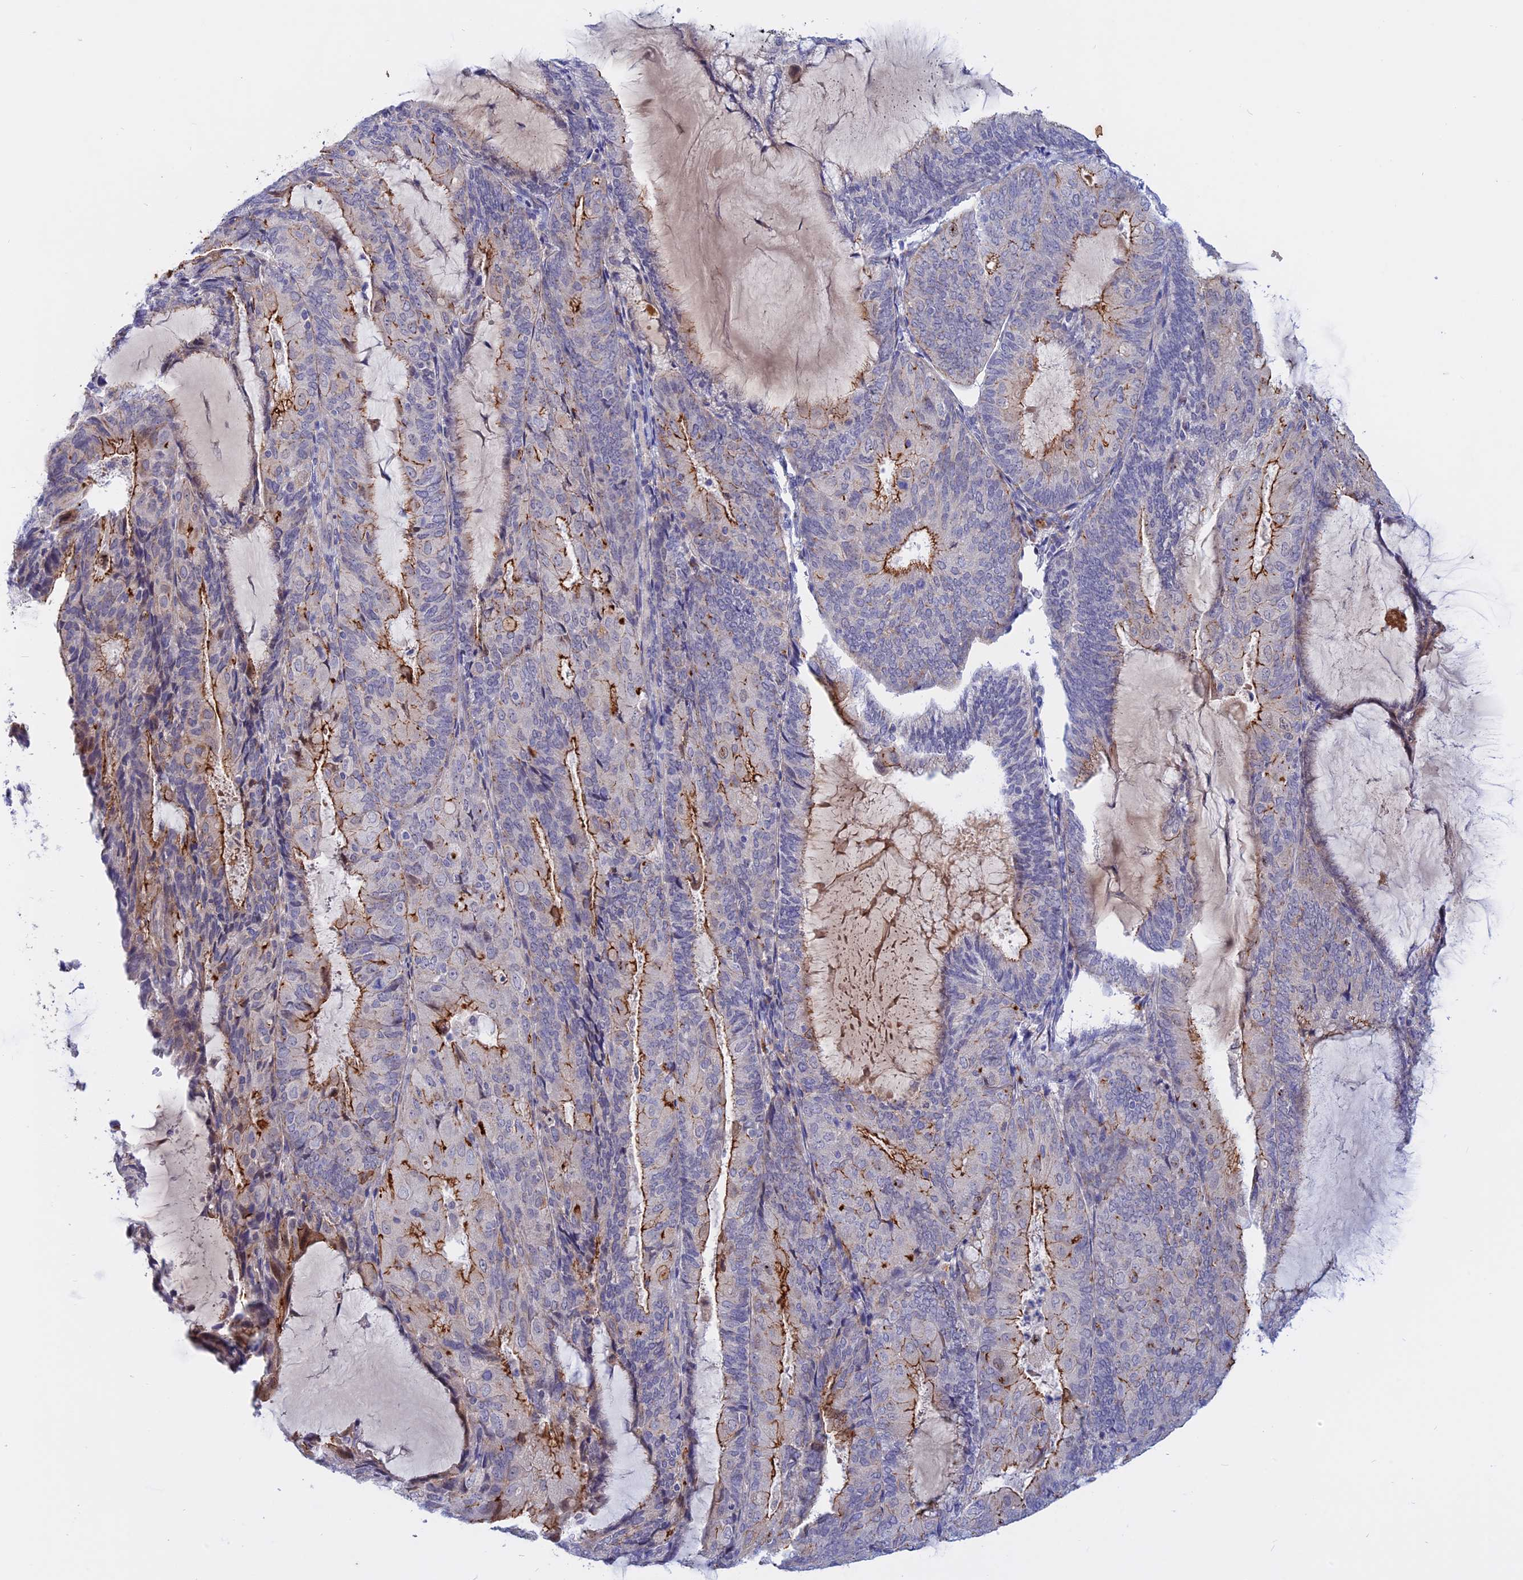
{"staining": {"intensity": "moderate", "quantity": "25%-75%", "location": "cytoplasmic/membranous"}, "tissue": "endometrial cancer", "cell_type": "Tumor cells", "image_type": "cancer", "snomed": [{"axis": "morphology", "description": "Adenocarcinoma, NOS"}, {"axis": "topography", "description": "Endometrium"}], "caption": "Human endometrial cancer (adenocarcinoma) stained with a brown dye reveals moderate cytoplasmic/membranous positive staining in about 25%-75% of tumor cells.", "gene": "GK5", "patient": {"sex": "female", "age": 81}}